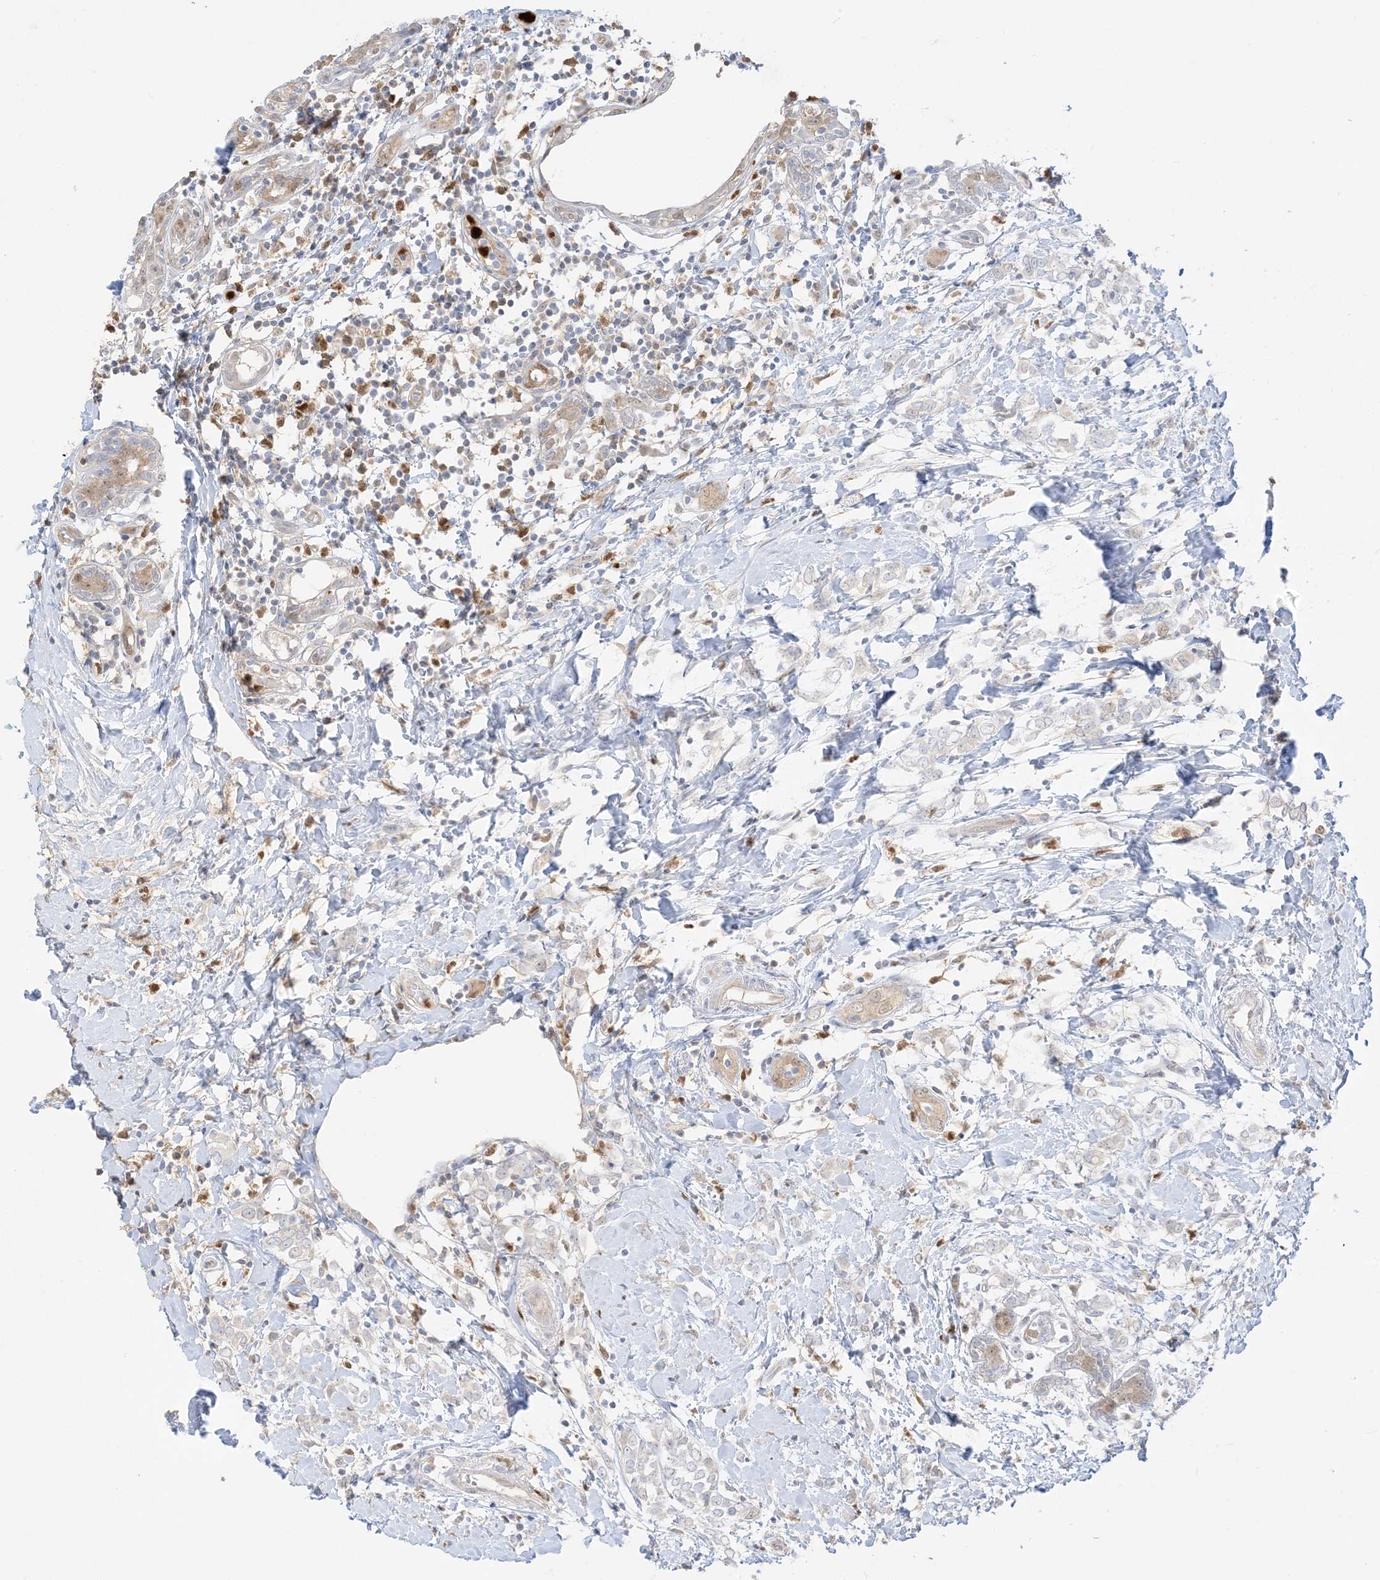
{"staining": {"intensity": "weak", "quantity": "25%-75%", "location": "cytoplasmic/membranous,nuclear"}, "tissue": "breast cancer", "cell_type": "Tumor cells", "image_type": "cancer", "snomed": [{"axis": "morphology", "description": "Normal tissue, NOS"}, {"axis": "morphology", "description": "Lobular carcinoma"}, {"axis": "topography", "description": "Breast"}], "caption": "The histopathology image displays staining of breast cancer (lobular carcinoma), revealing weak cytoplasmic/membranous and nuclear protein staining (brown color) within tumor cells.", "gene": "GCA", "patient": {"sex": "female", "age": 47}}